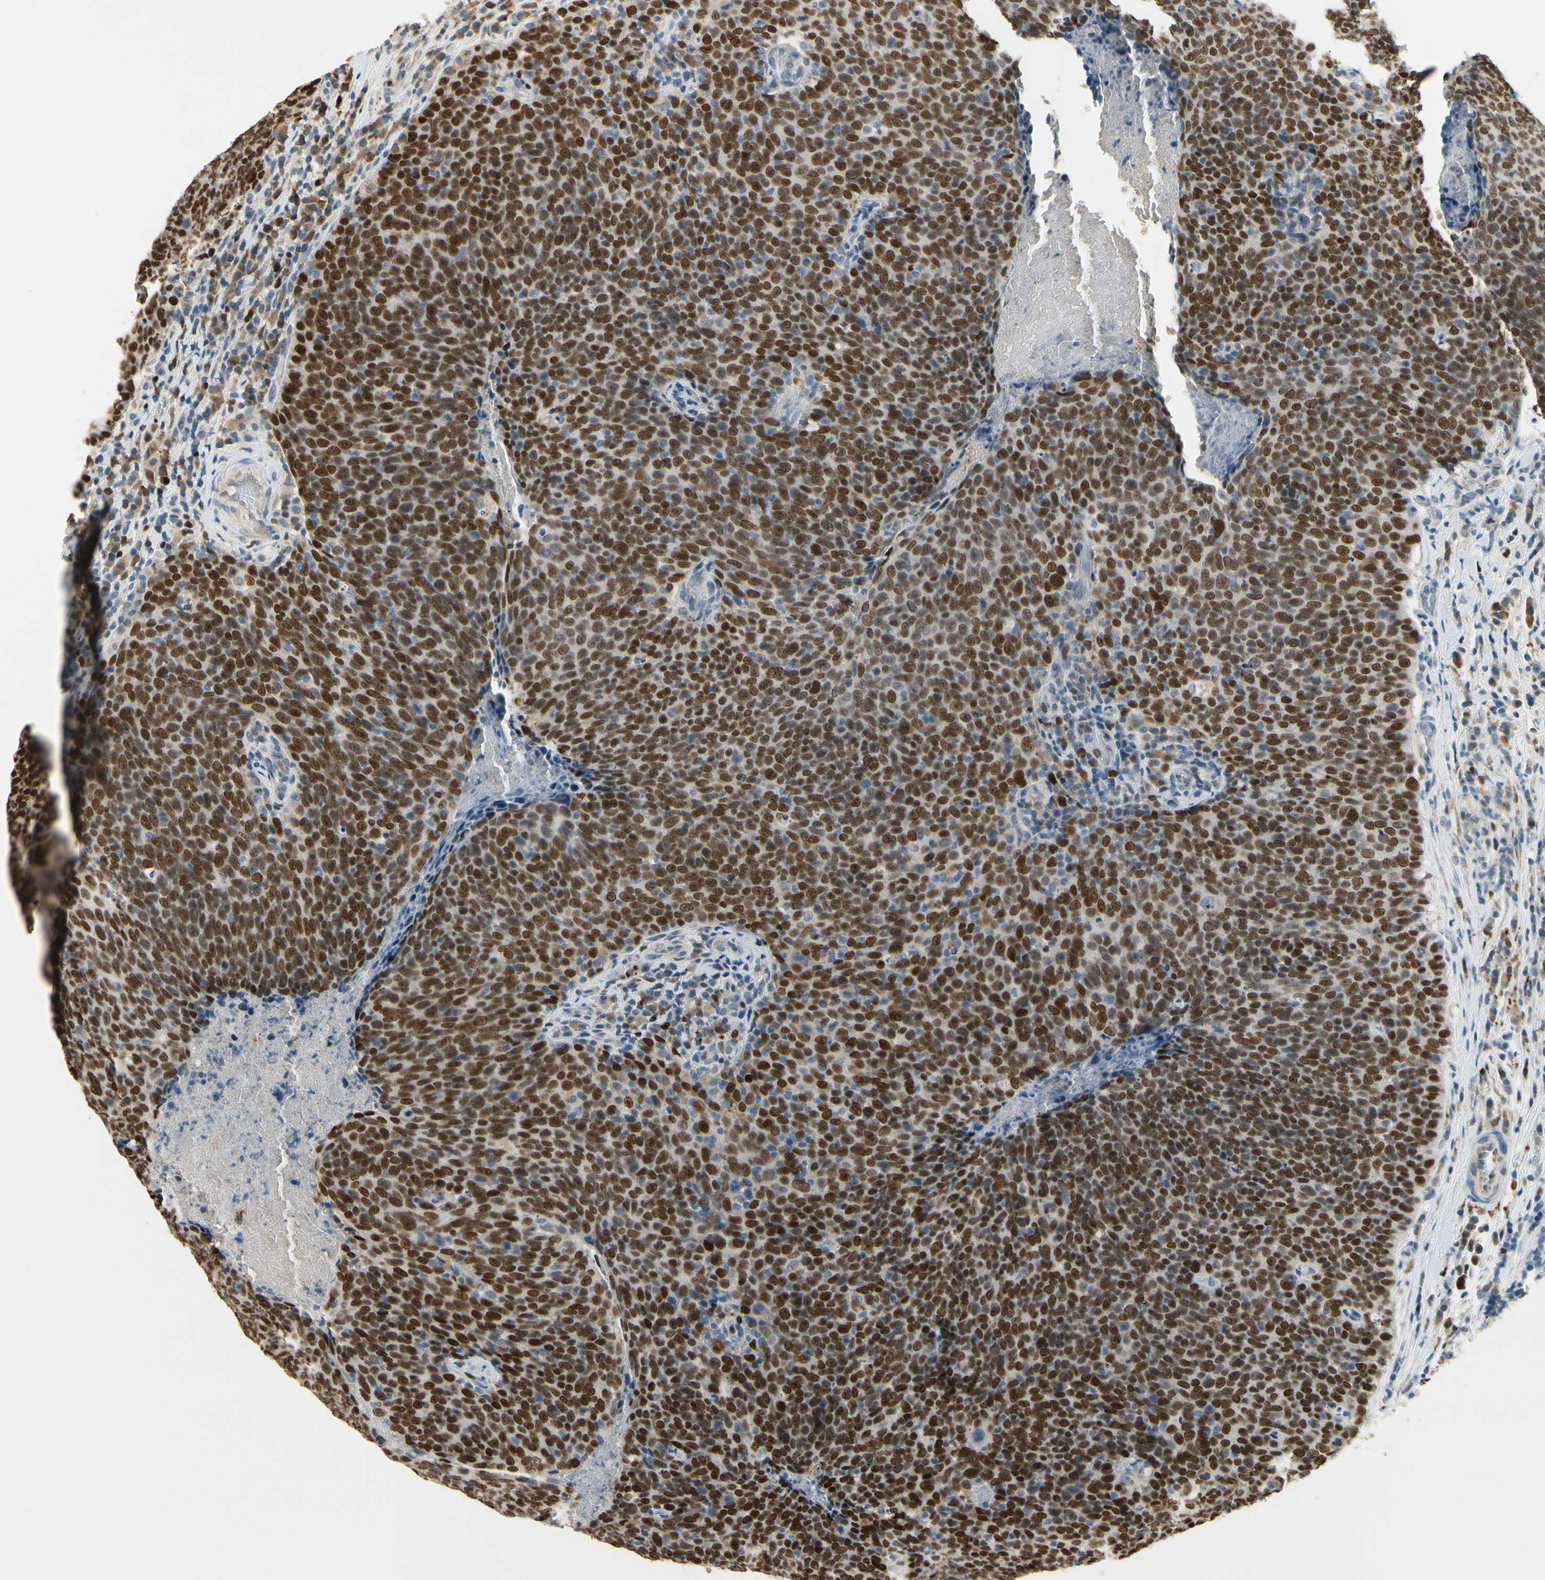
{"staining": {"intensity": "strong", "quantity": ">75%", "location": "nuclear"}, "tissue": "head and neck cancer", "cell_type": "Tumor cells", "image_type": "cancer", "snomed": [{"axis": "morphology", "description": "Squamous cell carcinoma, NOS"}, {"axis": "morphology", "description": "Squamous cell carcinoma, metastatic, NOS"}, {"axis": "topography", "description": "Lymph node"}, {"axis": "topography", "description": "Head-Neck"}], "caption": "A micrograph of human head and neck cancer (metastatic squamous cell carcinoma) stained for a protein displays strong nuclear brown staining in tumor cells.", "gene": "ZKSCAN4", "patient": {"sex": "male", "age": 62}}